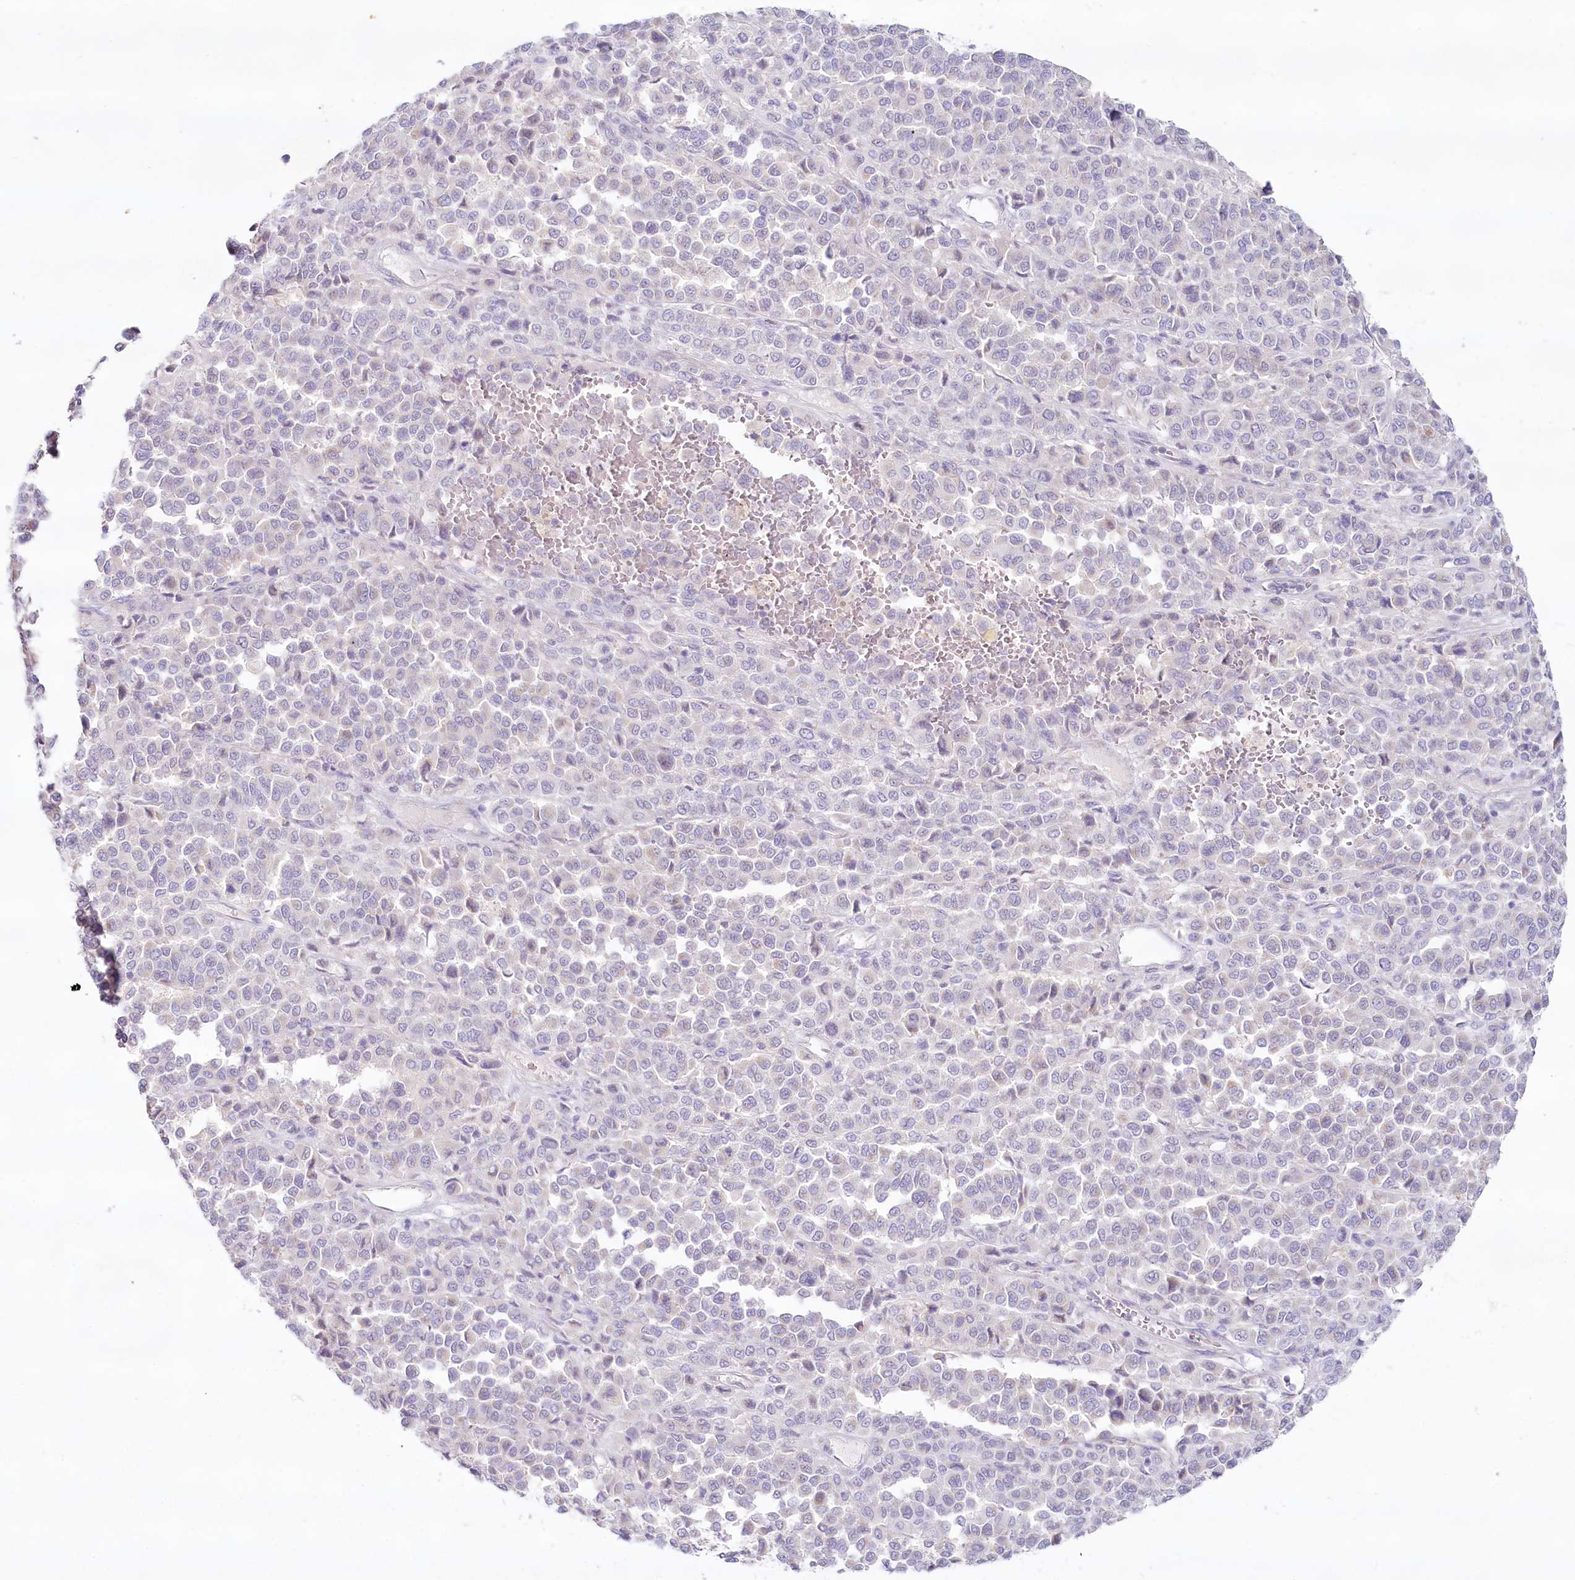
{"staining": {"intensity": "negative", "quantity": "none", "location": "none"}, "tissue": "melanoma", "cell_type": "Tumor cells", "image_type": "cancer", "snomed": [{"axis": "morphology", "description": "Malignant melanoma, Metastatic site"}, {"axis": "topography", "description": "Pancreas"}], "caption": "Tumor cells are negative for protein expression in human melanoma.", "gene": "PSAPL1", "patient": {"sex": "female", "age": 30}}